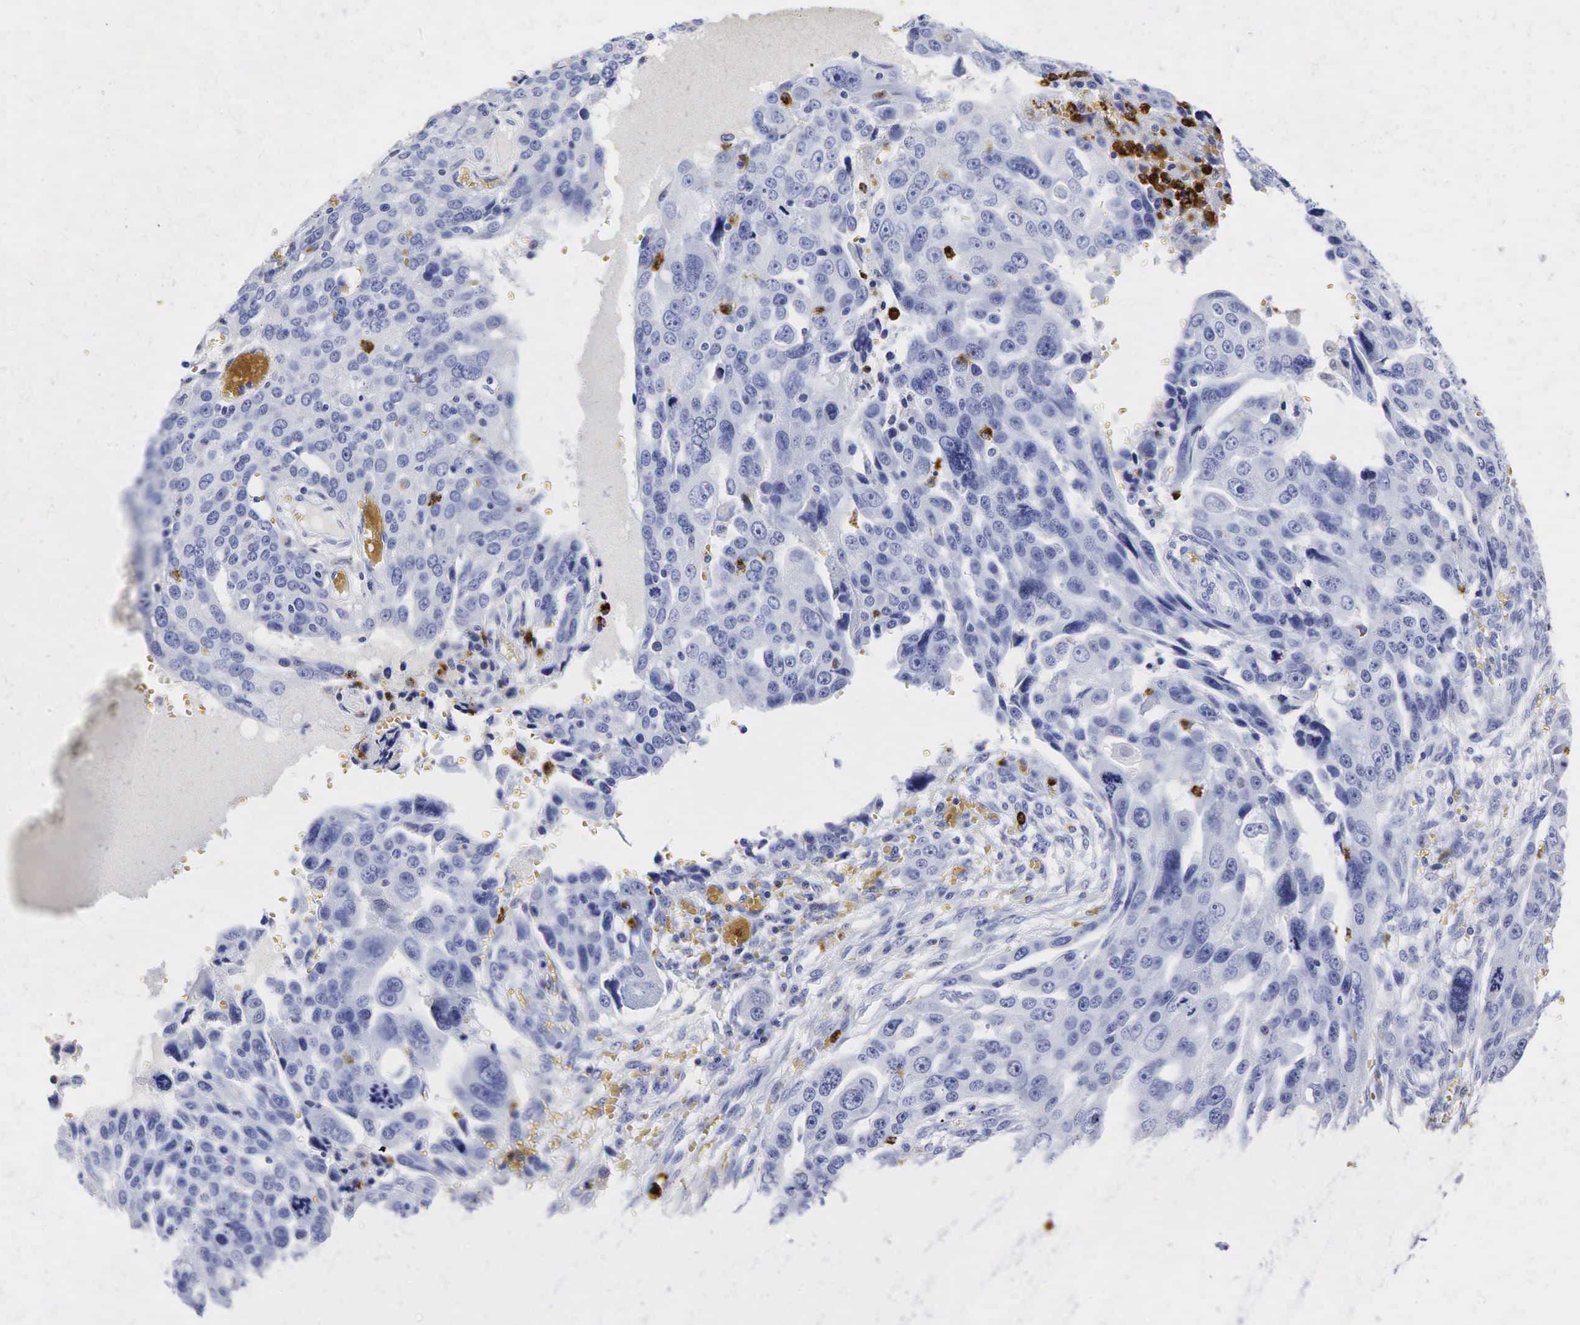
{"staining": {"intensity": "negative", "quantity": "none", "location": "none"}, "tissue": "ovarian cancer", "cell_type": "Tumor cells", "image_type": "cancer", "snomed": [{"axis": "morphology", "description": "Carcinoma, endometroid"}, {"axis": "topography", "description": "Ovary"}], "caption": "The immunohistochemistry (IHC) histopathology image has no significant staining in tumor cells of ovarian cancer (endometroid carcinoma) tissue.", "gene": "LYZ", "patient": {"sex": "female", "age": 75}}